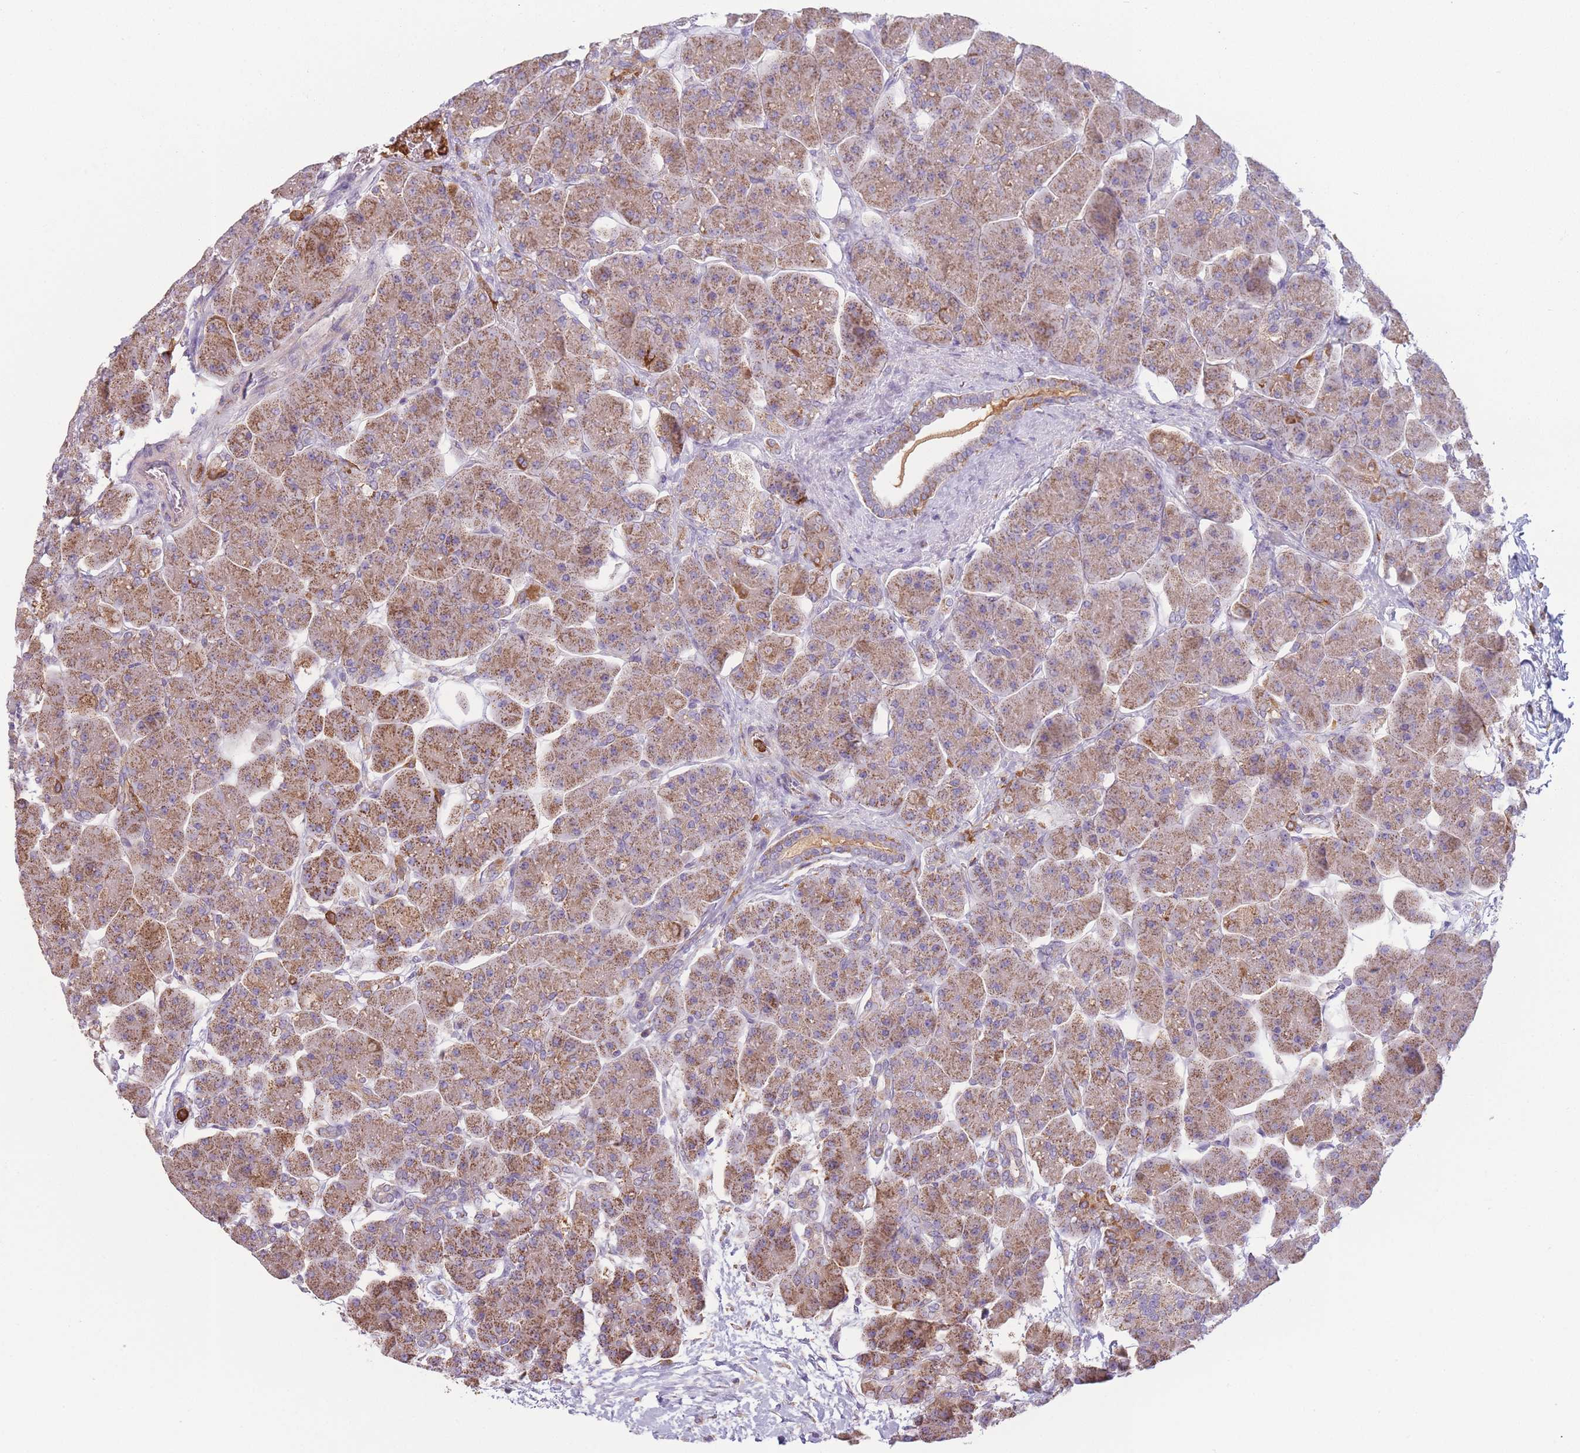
{"staining": {"intensity": "moderate", "quantity": ">75%", "location": "cytoplasmic/membranous"}, "tissue": "pancreas", "cell_type": "Exocrine glandular cells", "image_type": "normal", "snomed": [{"axis": "morphology", "description": "Normal tissue, NOS"}, {"axis": "topography", "description": "Pancreas"}], "caption": "Moderate cytoplasmic/membranous staining for a protein is present in about >75% of exocrine glandular cells of normal pancreas using IHC.", "gene": "PRAM1", "patient": {"sex": "male", "age": 66}}